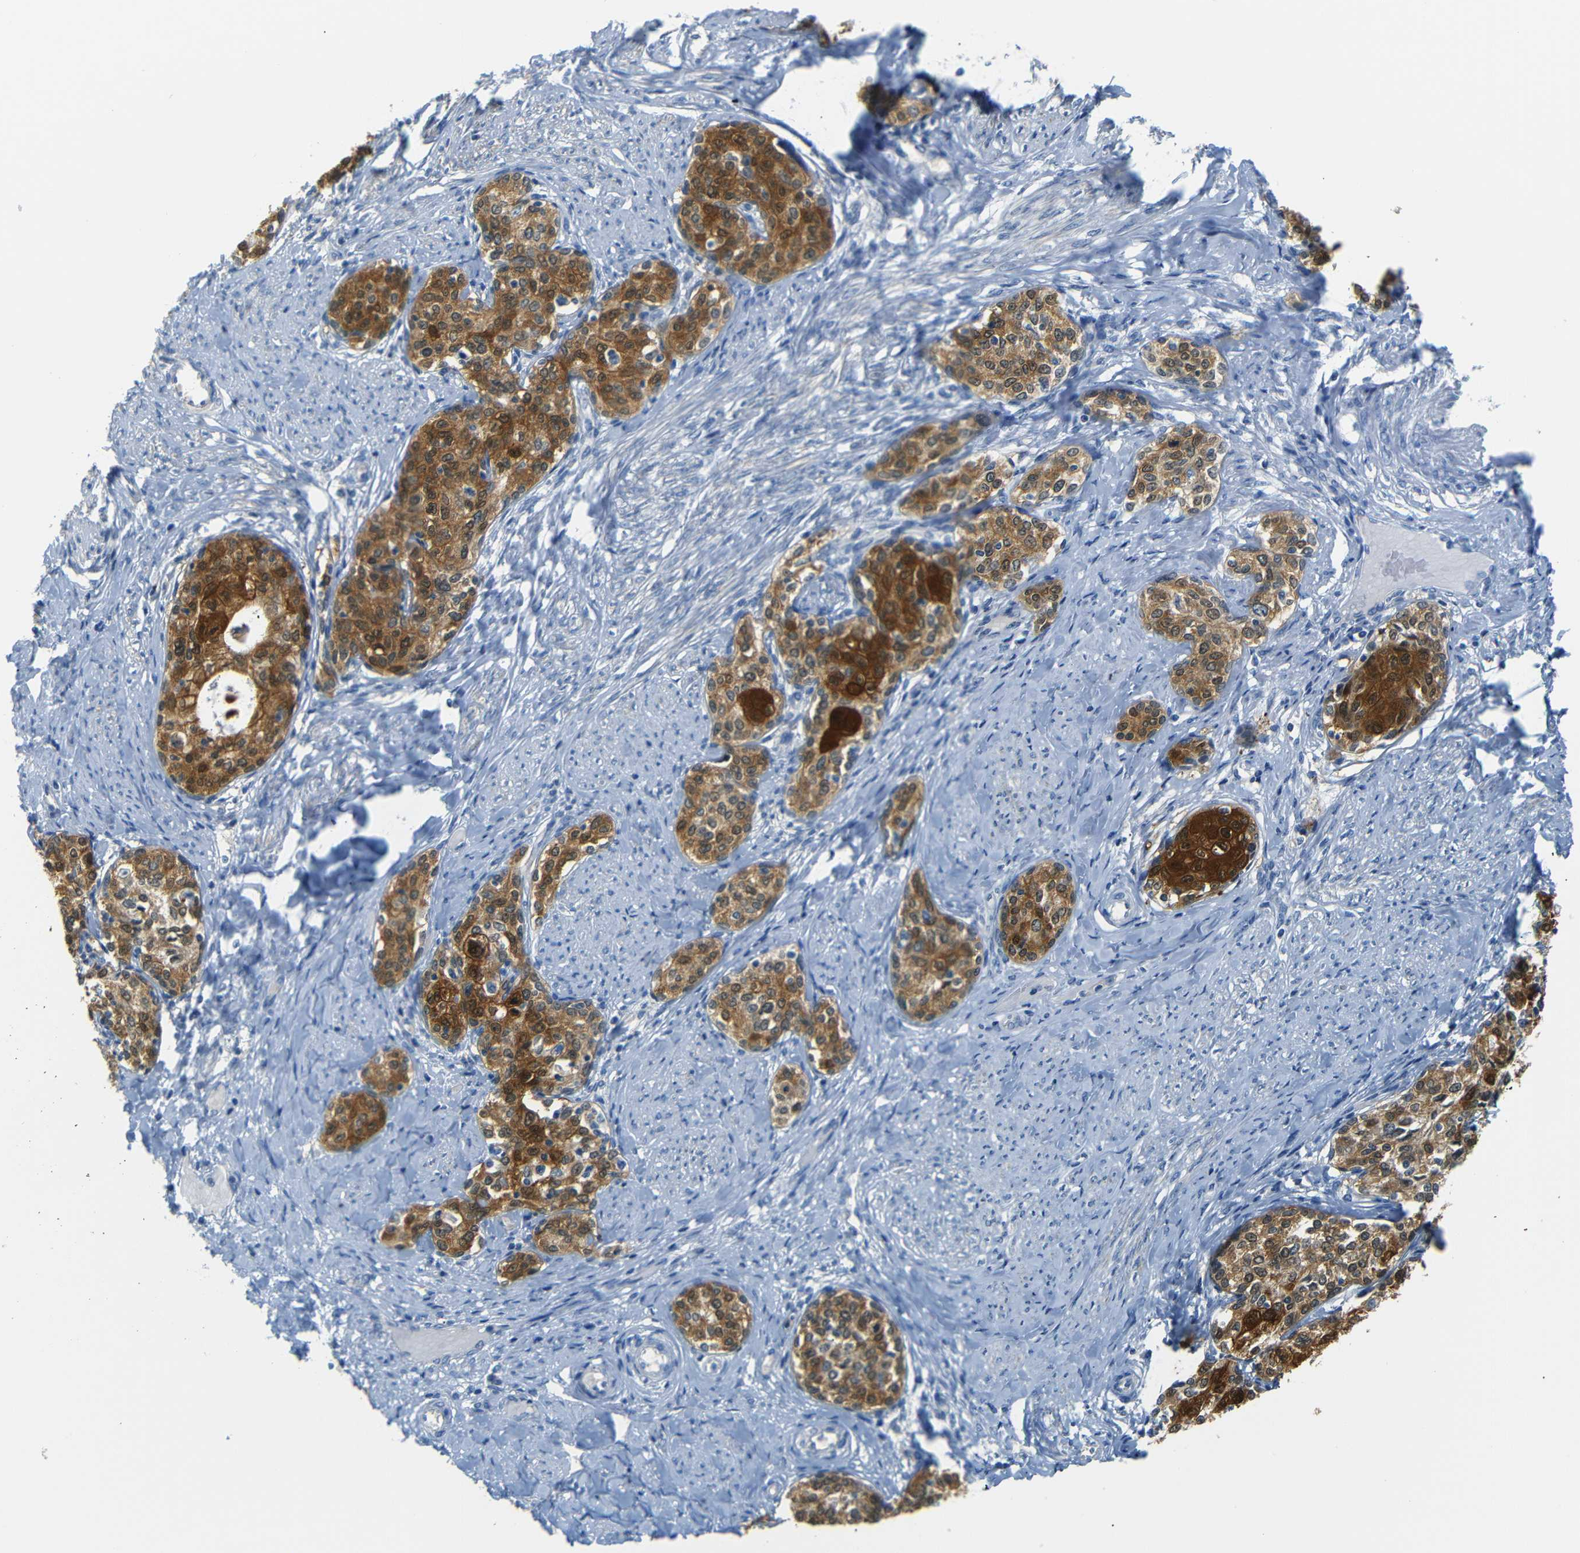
{"staining": {"intensity": "moderate", "quantity": ">75%", "location": "cytoplasmic/membranous,nuclear"}, "tissue": "cervical cancer", "cell_type": "Tumor cells", "image_type": "cancer", "snomed": [{"axis": "morphology", "description": "Squamous cell carcinoma, NOS"}, {"axis": "morphology", "description": "Adenocarcinoma, NOS"}, {"axis": "topography", "description": "Cervix"}], "caption": "Cervical cancer stained for a protein (brown) reveals moderate cytoplasmic/membranous and nuclear positive staining in about >75% of tumor cells.", "gene": "SFN", "patient": {"sex": "female", "age": 52}}